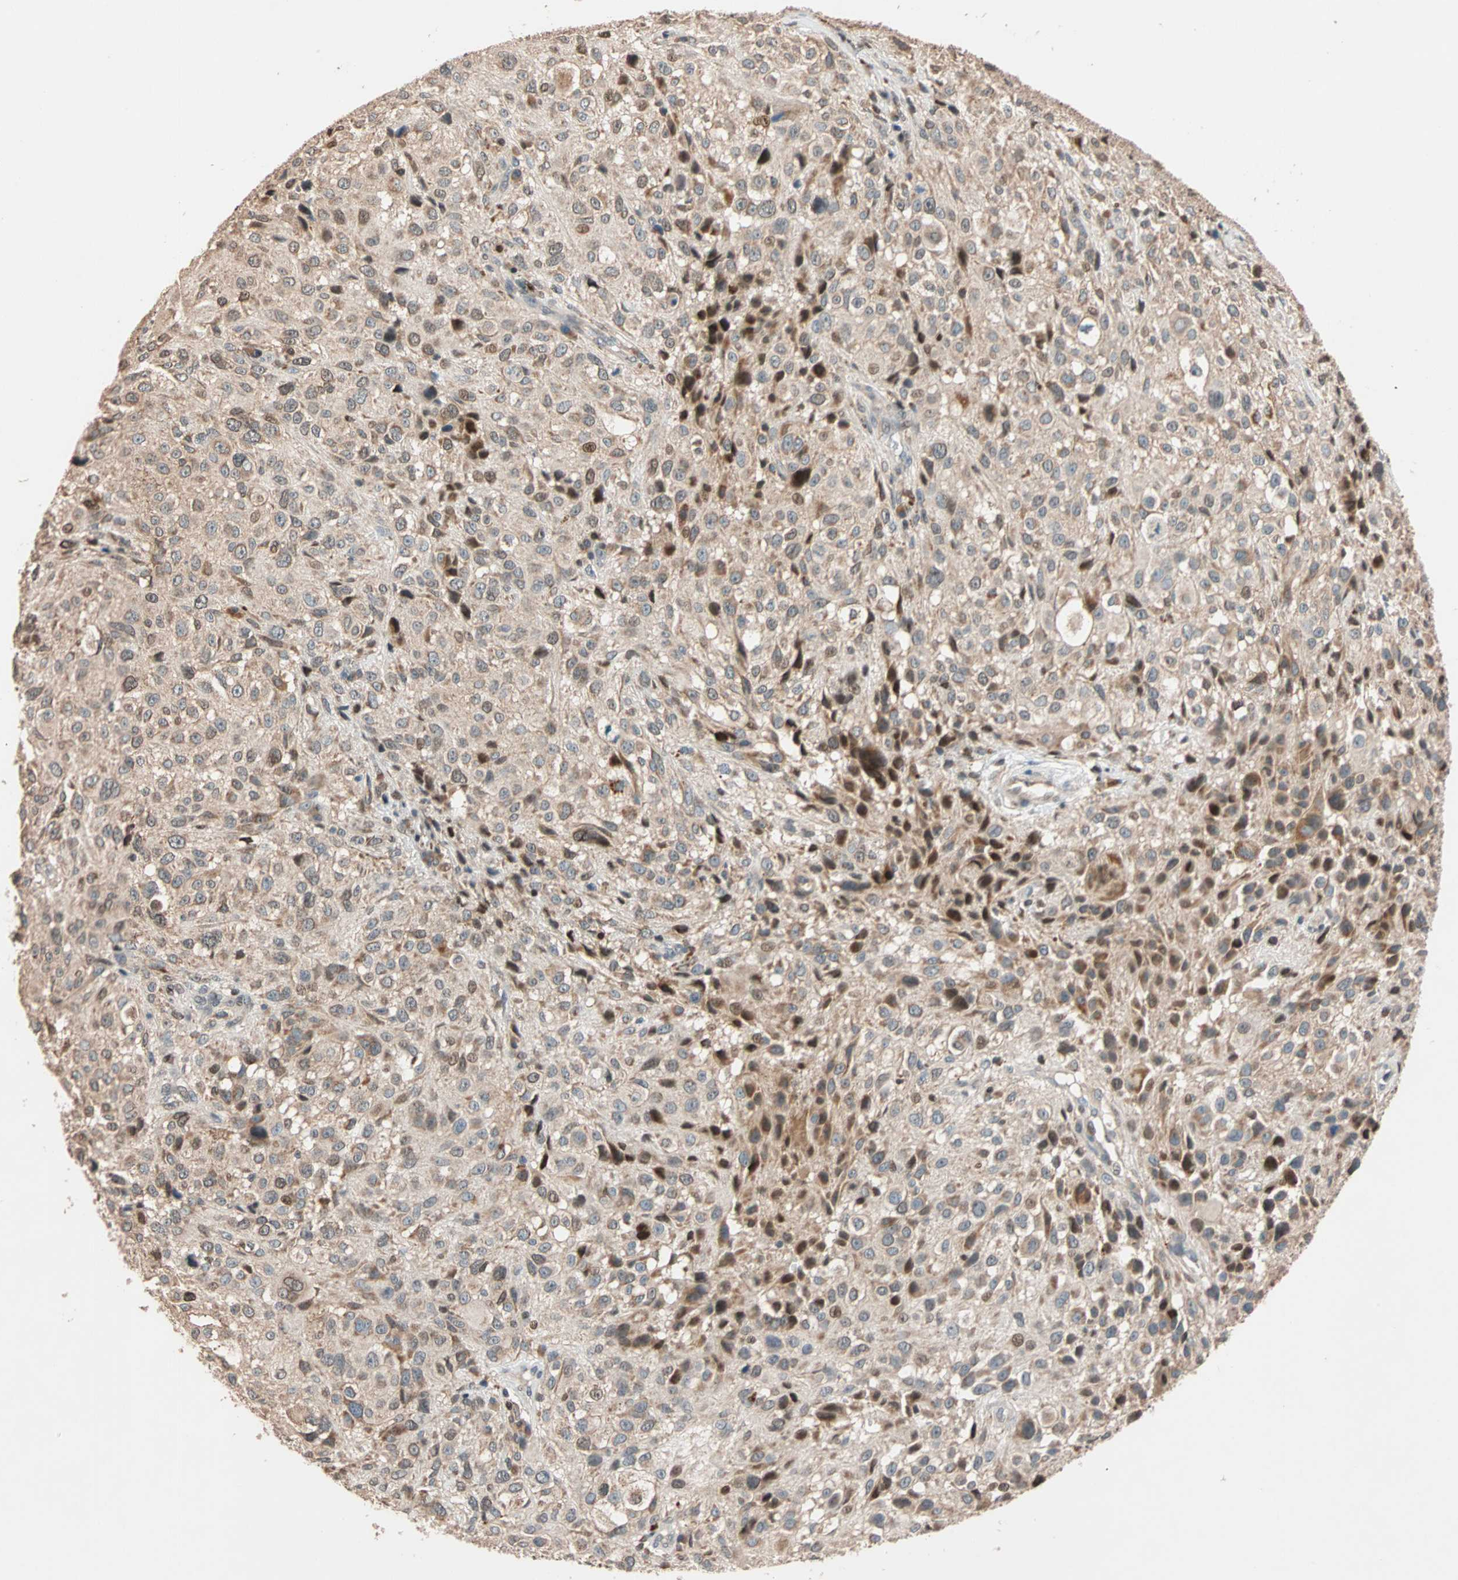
{"staining": {"intensity": "weak", "quantity": ">75%", "location": "cytoplasmic/membranous"}, "tissue": "melanoma", "cell_type": "Tumor cells", "image_type": "cancer", "snomed": [{"axis": "morphology", "description": "Necrosis, NOS"}, {"axis": "morphology", "description": "Malignant melanoma, NOS"}, {"axis": "topography", "description": "Skin"}], "caption": "An image showing weak cytoplasmic/membranous expression in approximately >75% of tumor cells in malignant melanoma, as visualized by brown immunohistochemical staining.", "gene": "HECW1", "patient": {"sex": "female", "age": 87}}